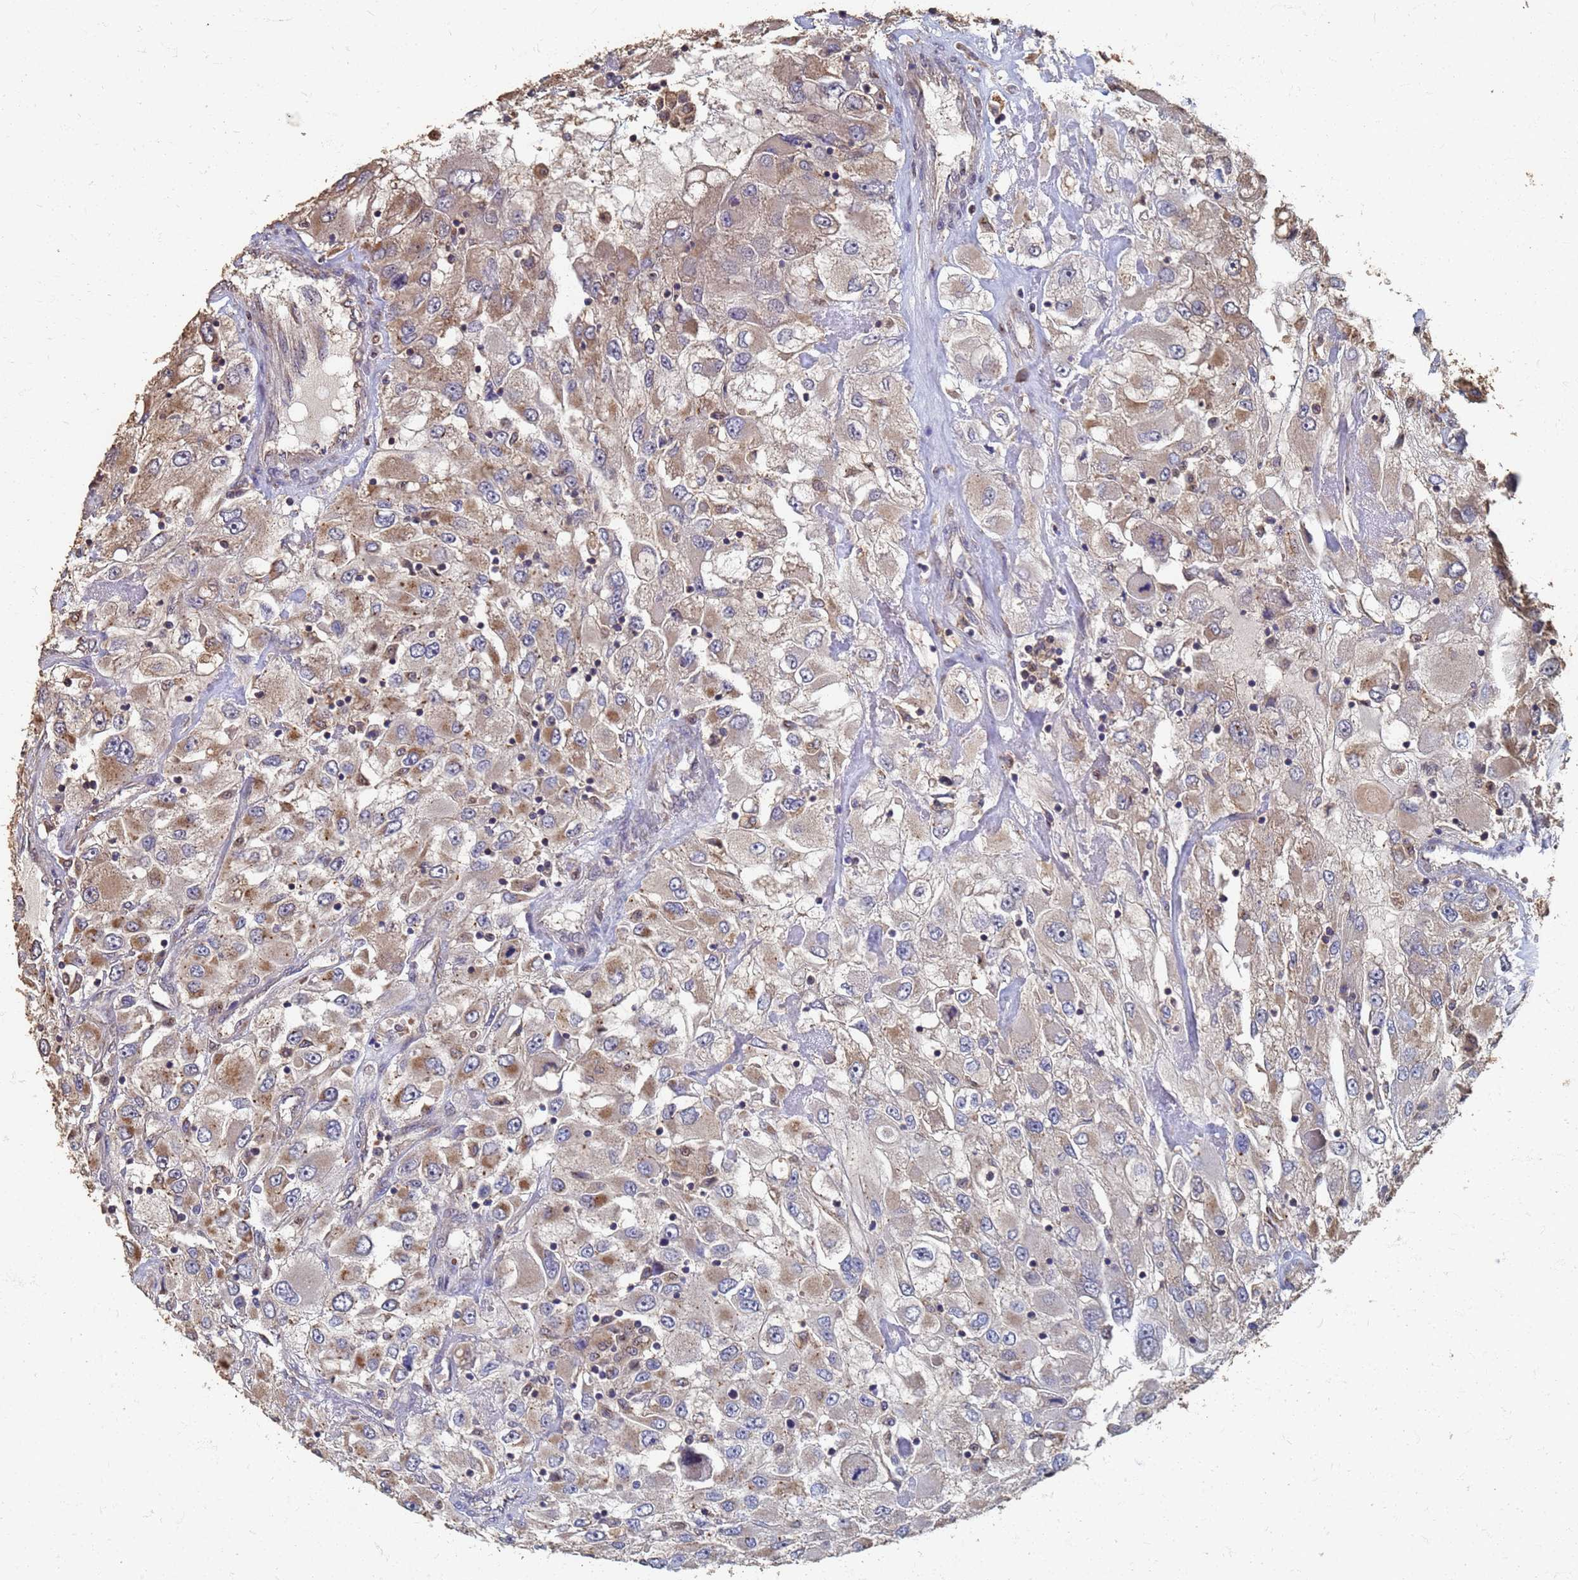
{"staining": {"intensity": "moderate", "quantity": "25%-75%", "location": "cytoplasmic/membranous"}, "tissue": "renal cancer", "cell_type": "Tumor cells", "image_type": "cancer", "snomed": [{"axis": "morphology", "description": "Adenocarcinoma, NOS"}, {"axis": "topography", "description": "Kidney"}], "caption": "Renal adenocarcinoma tissue shows moderate cytoplasmic/membranous expression in approximately 25%-75% of tumor cells, visualized by immunohistochemistry. (brown staining indicates protein expression, while blue staining denotes nuclei).", "gene": "DPH5", "patient": {"sex": "female", "age": 52}}